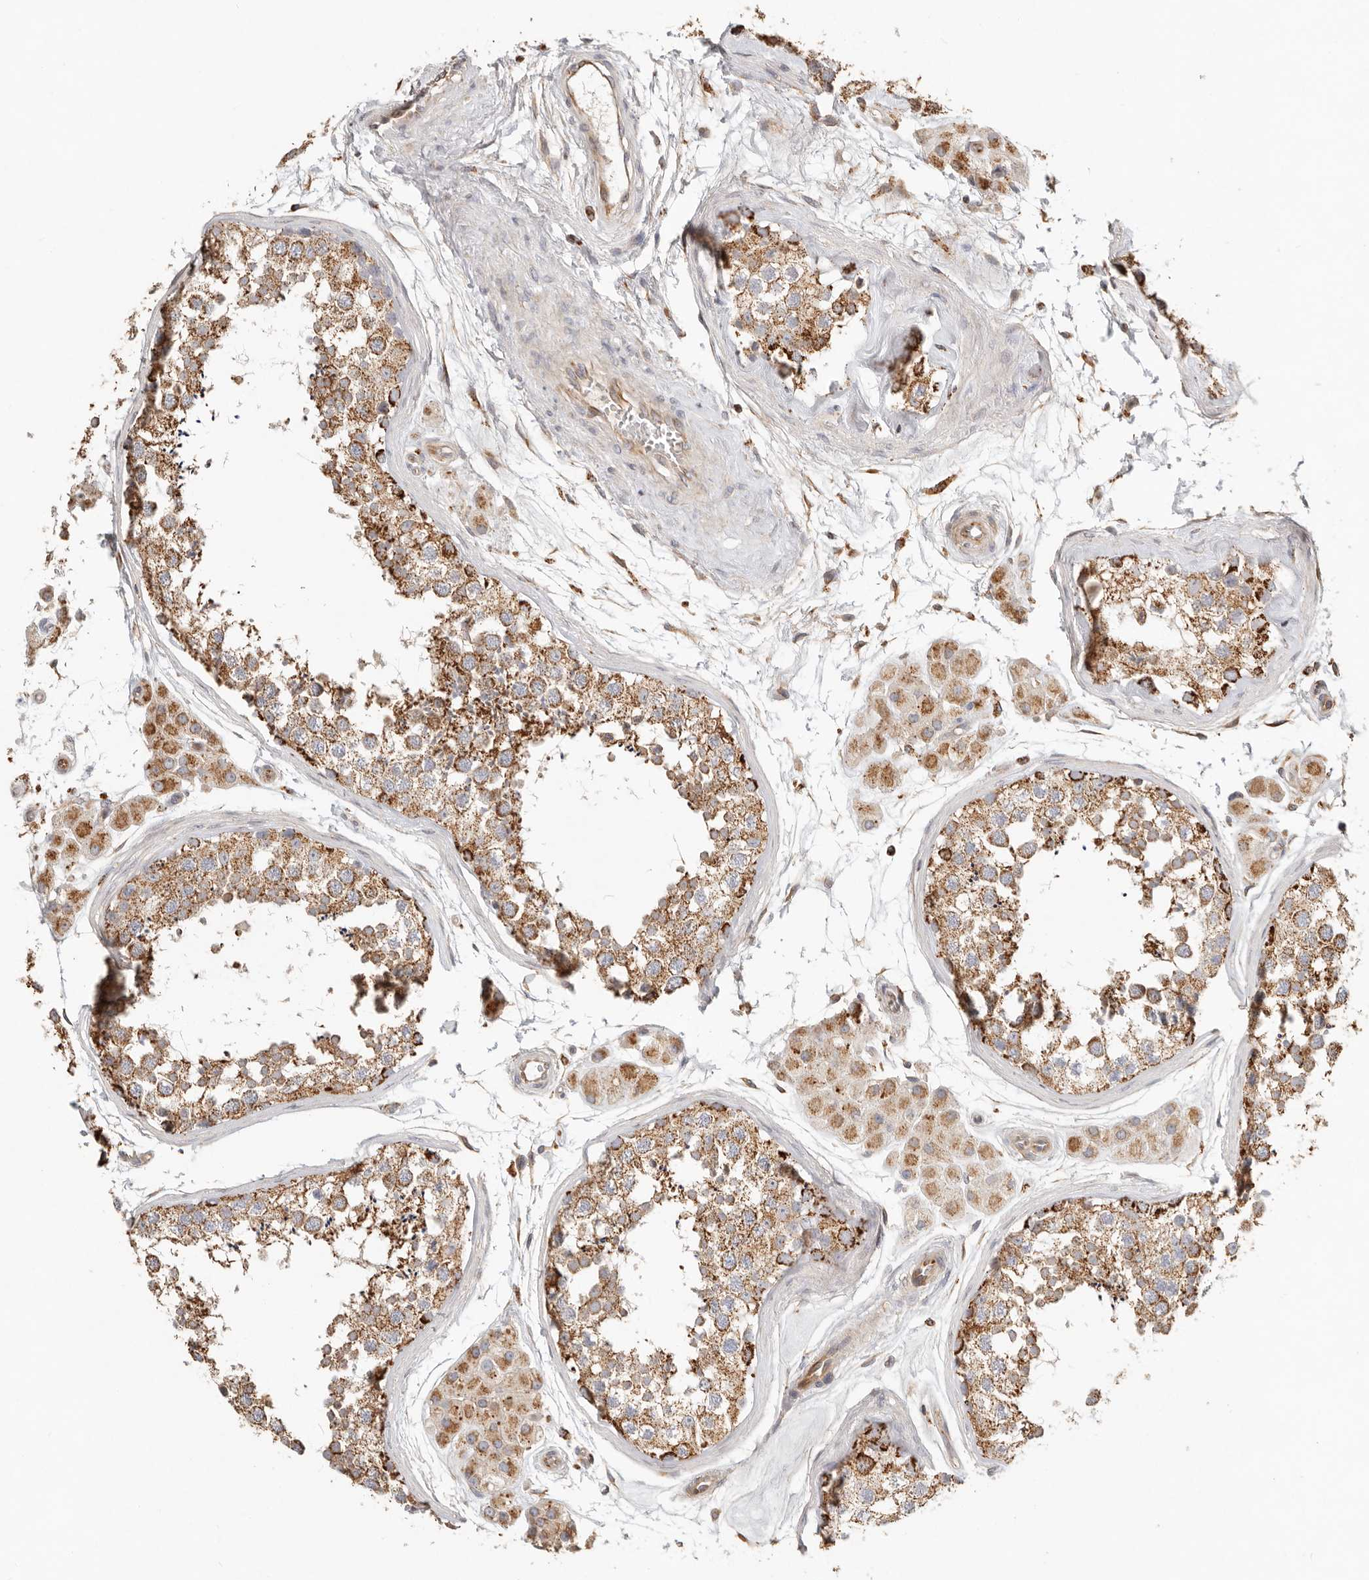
{"staining": {"intensity": "strong", "quantity": ">75%", "location": "cytoplasmic/membranous"}, "tissue": "testis", "cell_type": "Cells in seminiferous ducts", "image_type": "normal", "snomed": [{"axis": "morphology", "description": "Normal tissue, NOS"}, {"axis": "topography", "description": "Testis"}], "caption": "Strong cytoplasmic/membranous protein positivity is identified in approximately >75% of cells in seminiferous ducts in testis. The staining was performed using DAB (3,3'-diaminobenzidine) to visualize the protein expression in brown, while the nuclei were stained in blue with hematoxylin (Magnification: 20x).", "gene": "ARHGEF10L", "patient": {"sex": "male", "age": 56}}